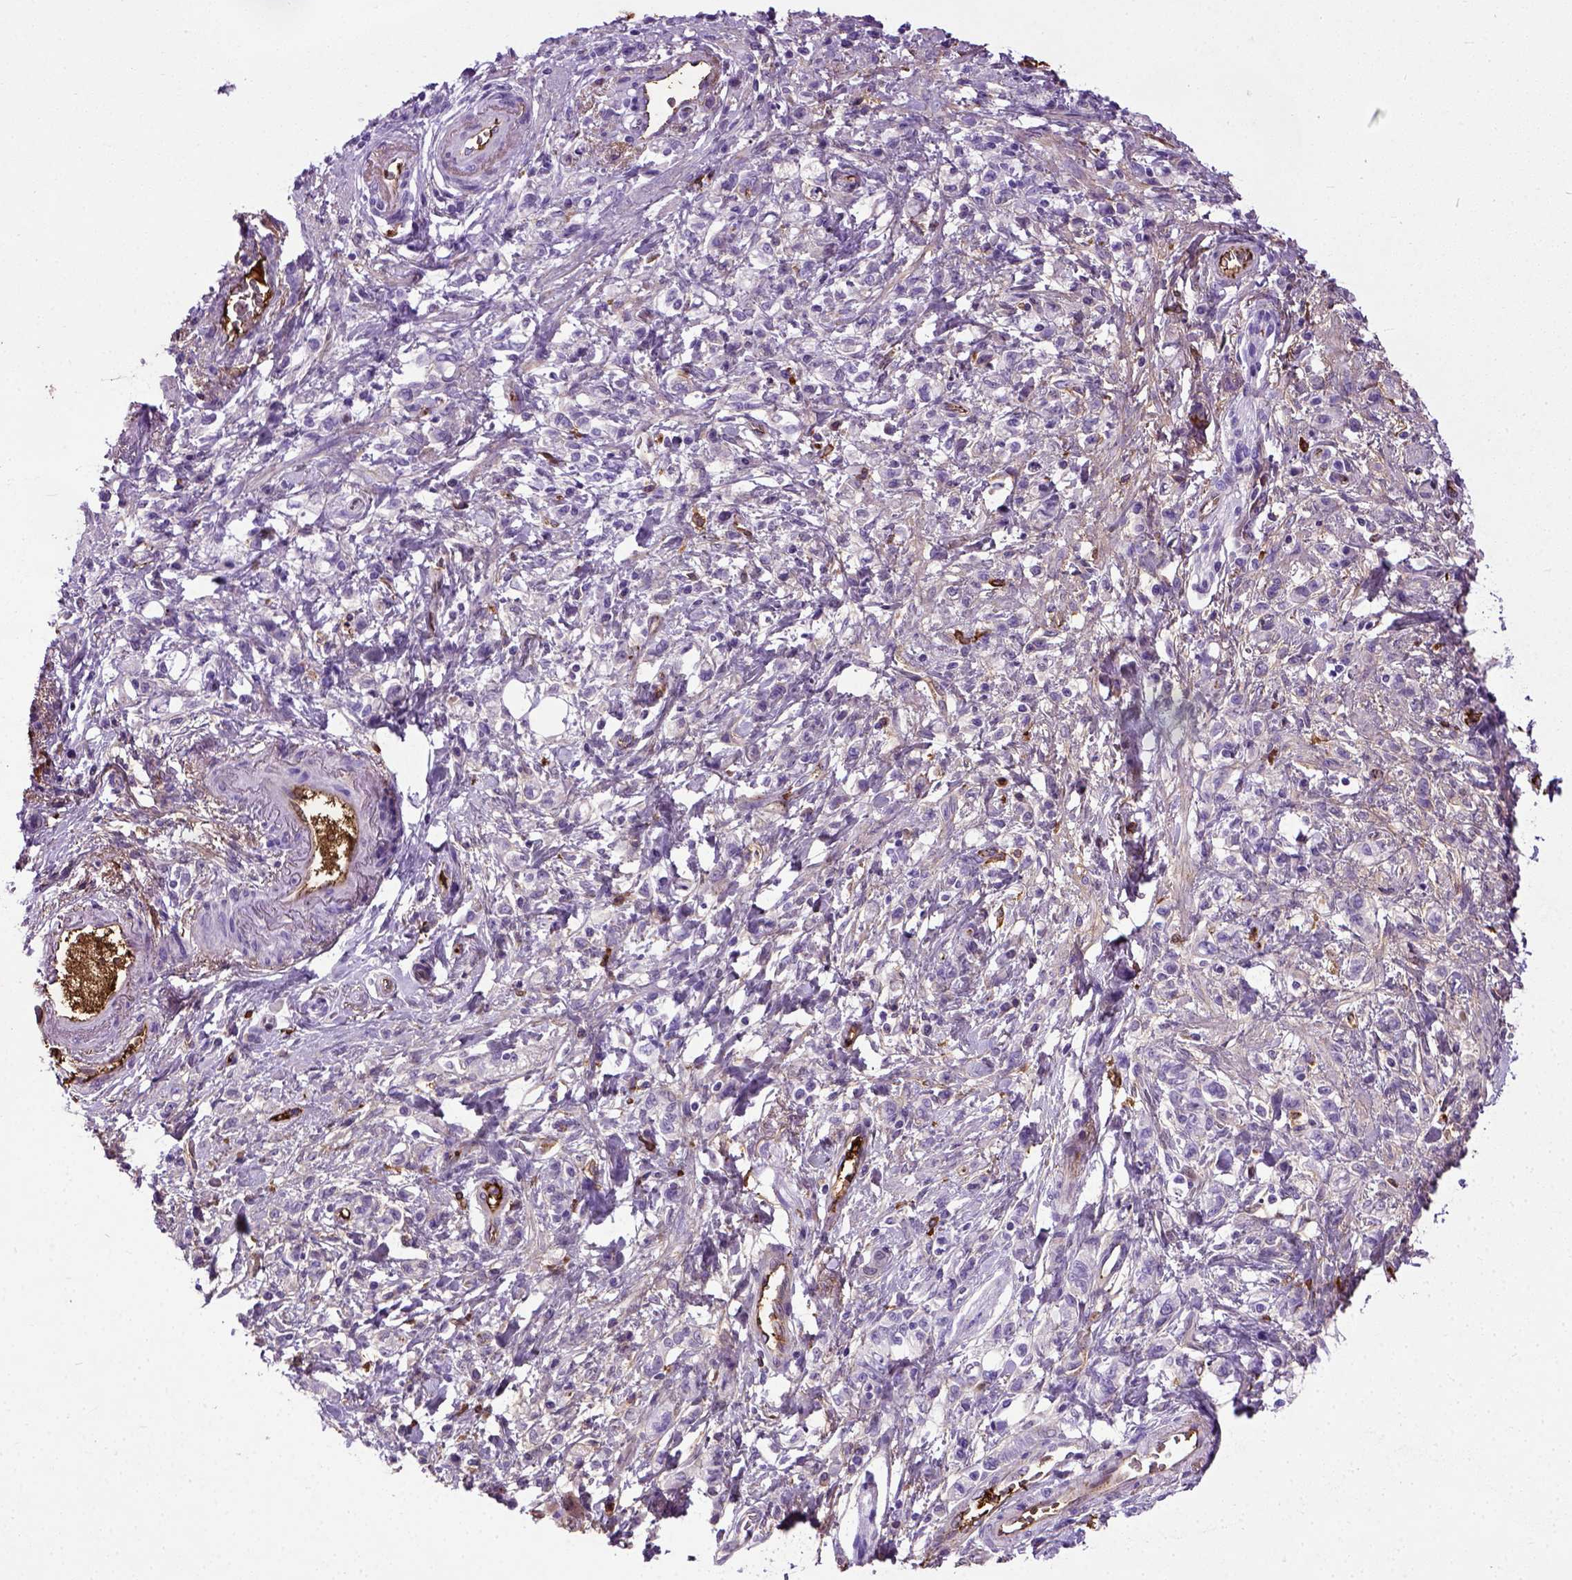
{"staining": {"intensity": "negative", "quantity": "none", "location": "none"}, "tissue": "stomach cancer", "cell_type": "Tumor cells", "image_type": "cancer", "snomed": [{"axis": "morphology", "description": "Adenocarcinoma, NOS"}, {"axis": "topography", "description": "Stomach"}], "caption": "Human stomach cancer (adenocarcinoma) stained for a protein using immunohistochemistry (IHC) displays no expression in tumor cells.", "gene": "ADAMTS8", "patient": {"sex": "male", "age": 77}}